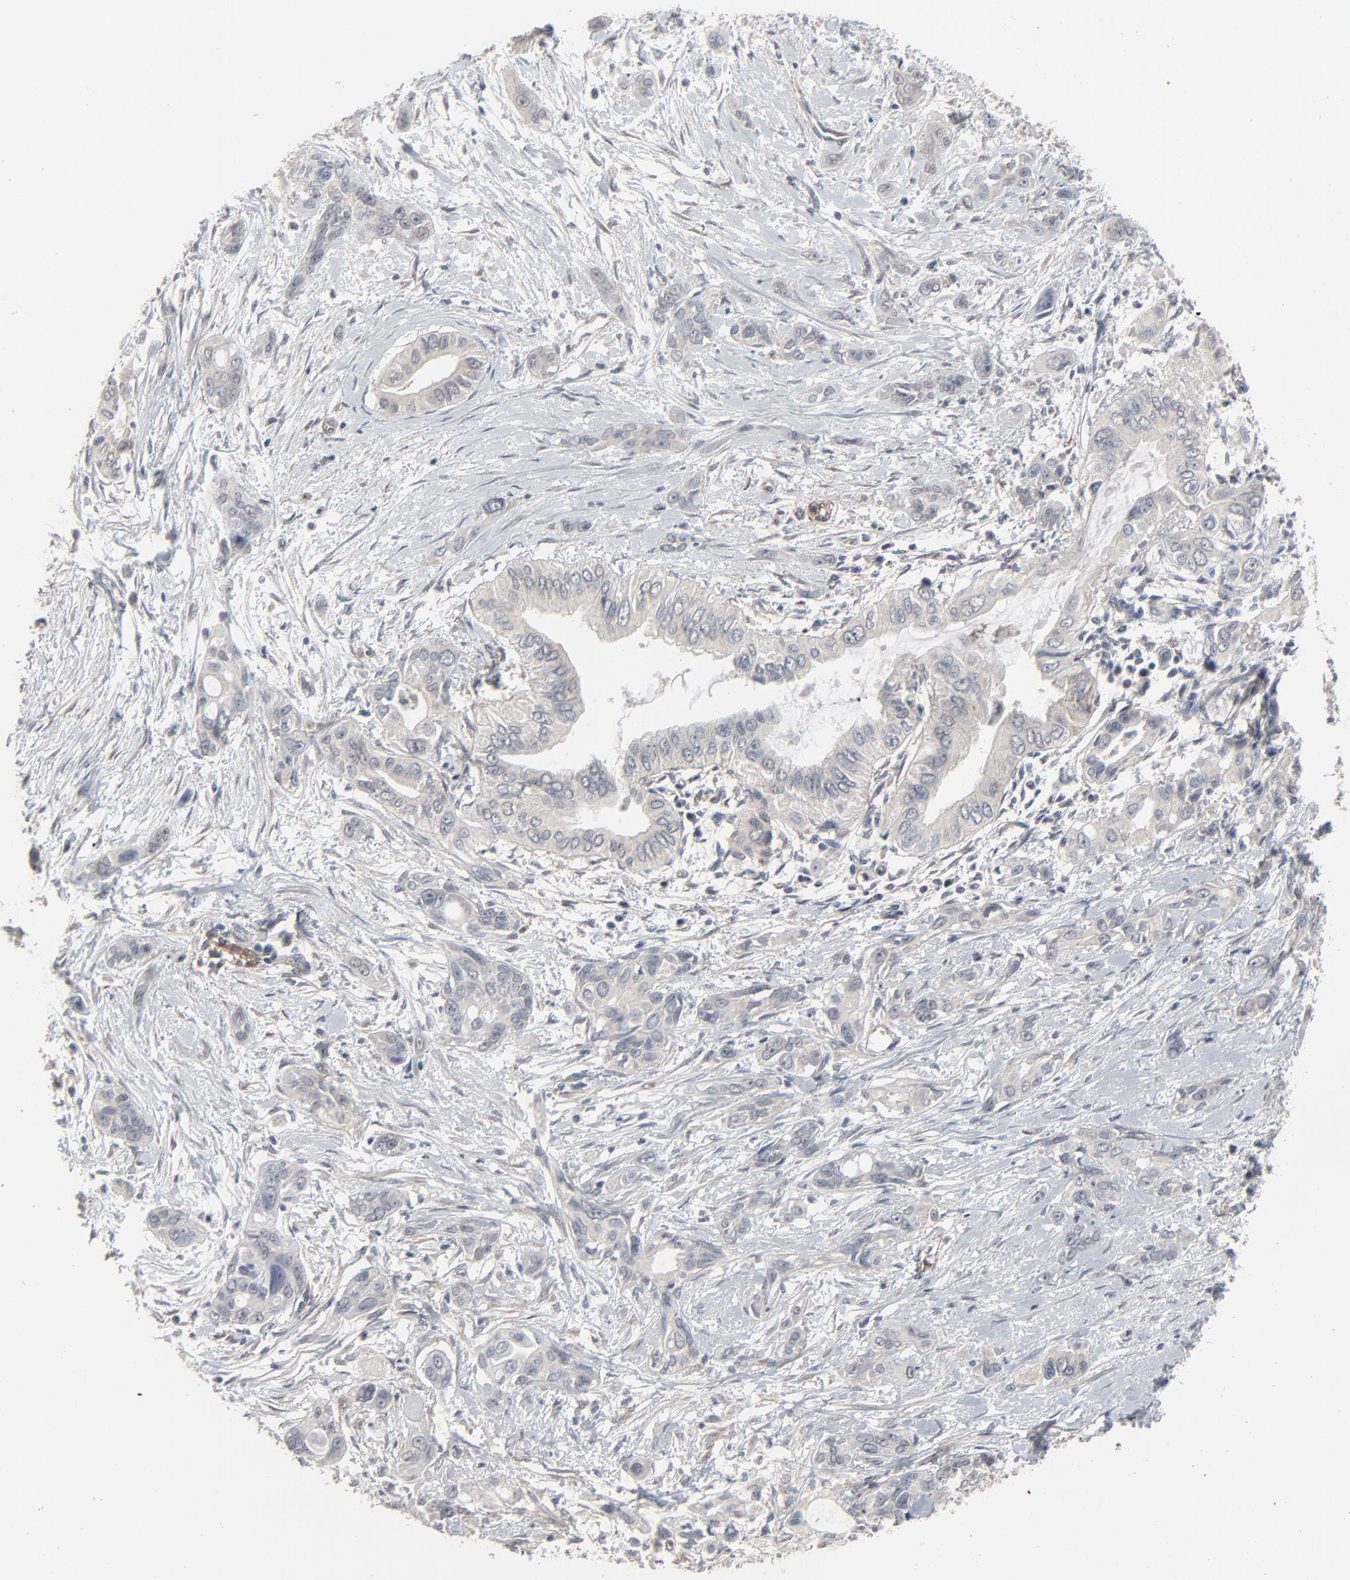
{"staining": {"intensity": "negative", "quantity": "none", "location": "none"}, "tissue": "pancreatic cancer", "cell_type": "Tumor cells", "image_type": "cancer", "snomed": [{"axis": "morphology", "description": "Adenocarcinoma, NOS"}, {"axis": "topography", "description": "Pancreas"}], "caption": "The photomicrograph reveals no staining of tumor cells in adenocarcinoma (pancreatic).", "gene": "JAM3", "patient": {"sex": "female", "age": 60}}